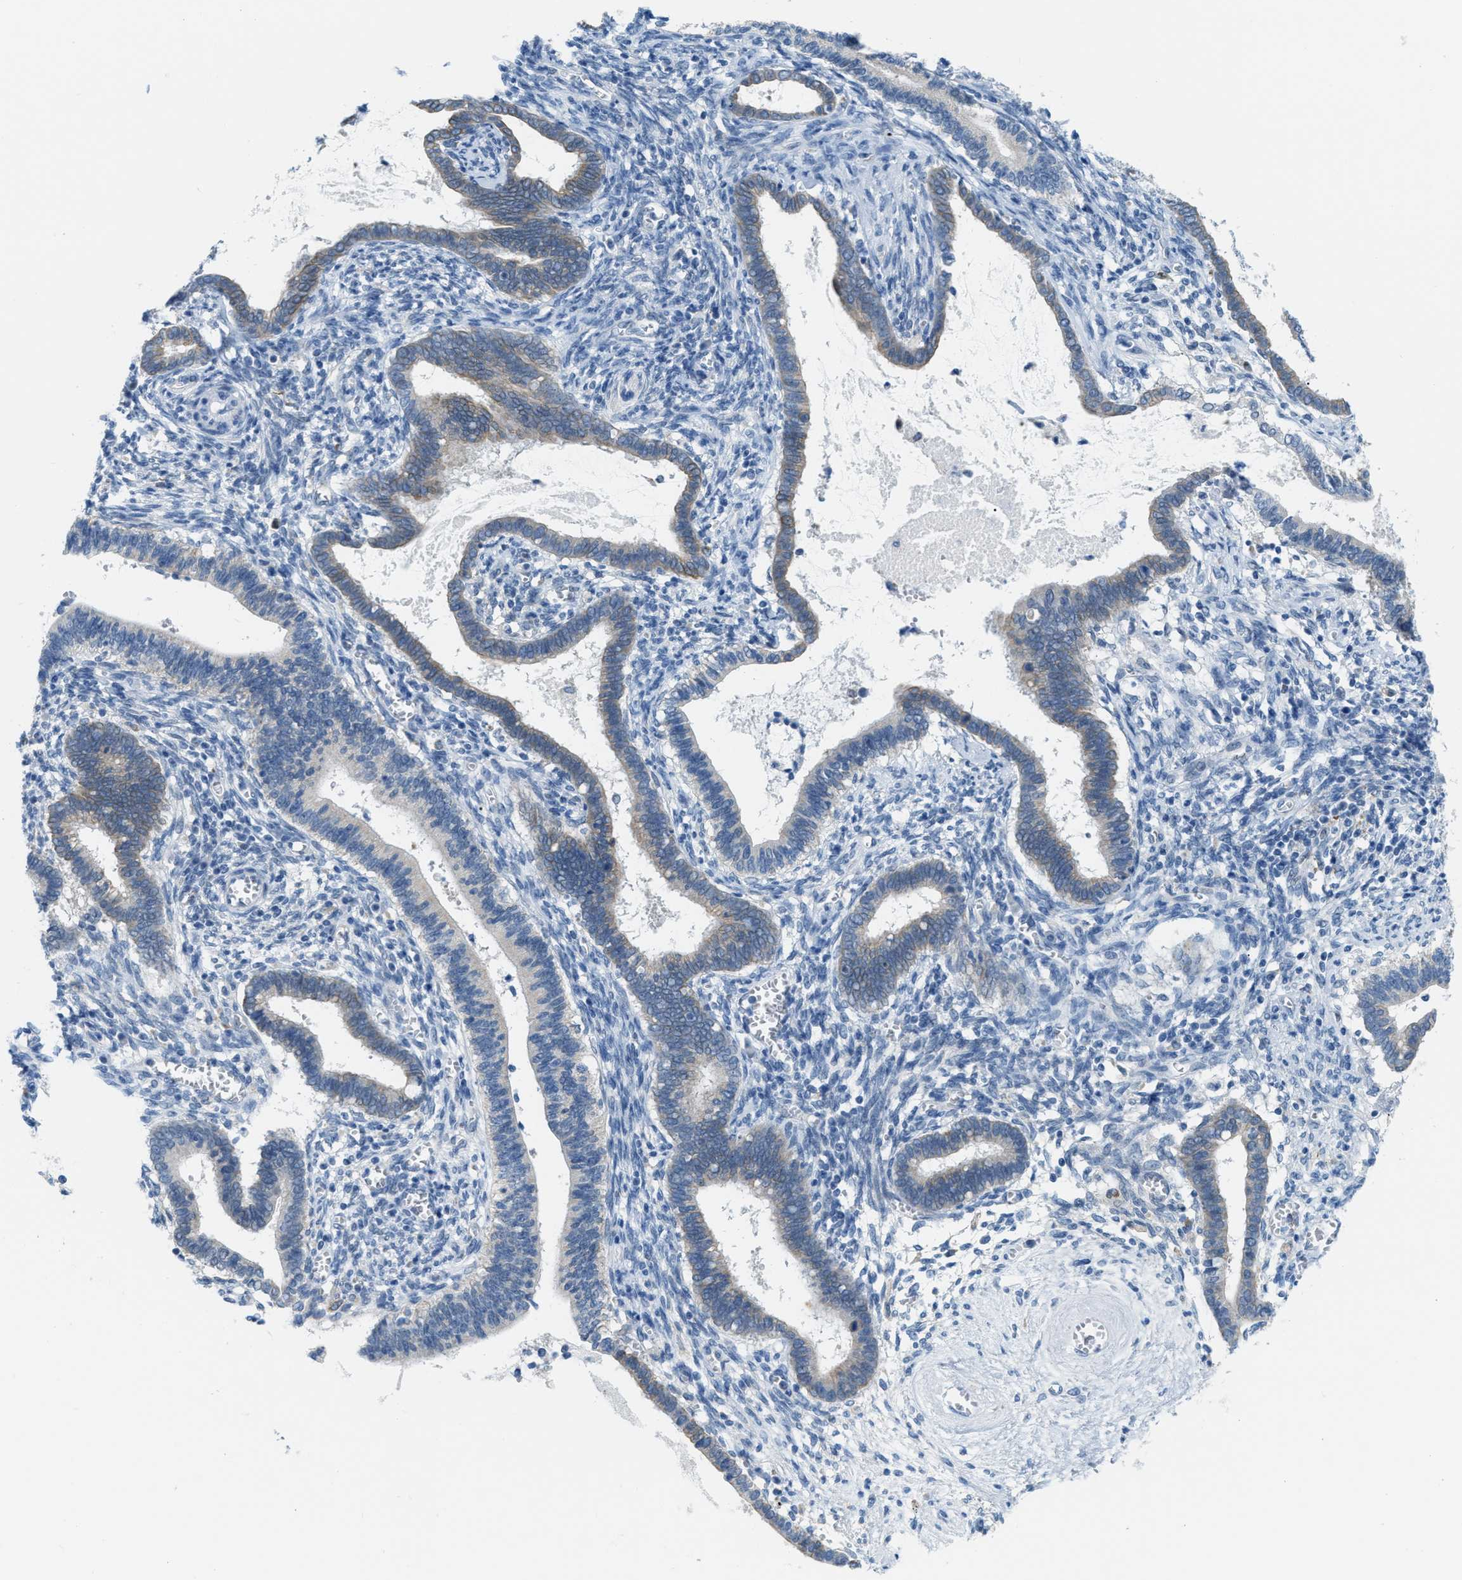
{"staining": {"intensity": "weak", "quantity": "<25%", "location": "cytoplasmic/membranous"}, "tissue": "cervical cancer", "cell_type": "Tumor cells", "image_type": "cancer", "snomed": [{"axis": "morphology", "description": "Adenocarcinoma, NOS"}, {"axis": "topography", "description": "Cervix"}], "caption": "Tumor cells show no significant staining in cervical cancer. (DAB (3,3'-diaminobenzidine) immunohistochemistry (IHC) visualized using brightfield microscopy, high magnification).", "gene": "PHRF1", "patient": {"sex": "female", "age": 44}}